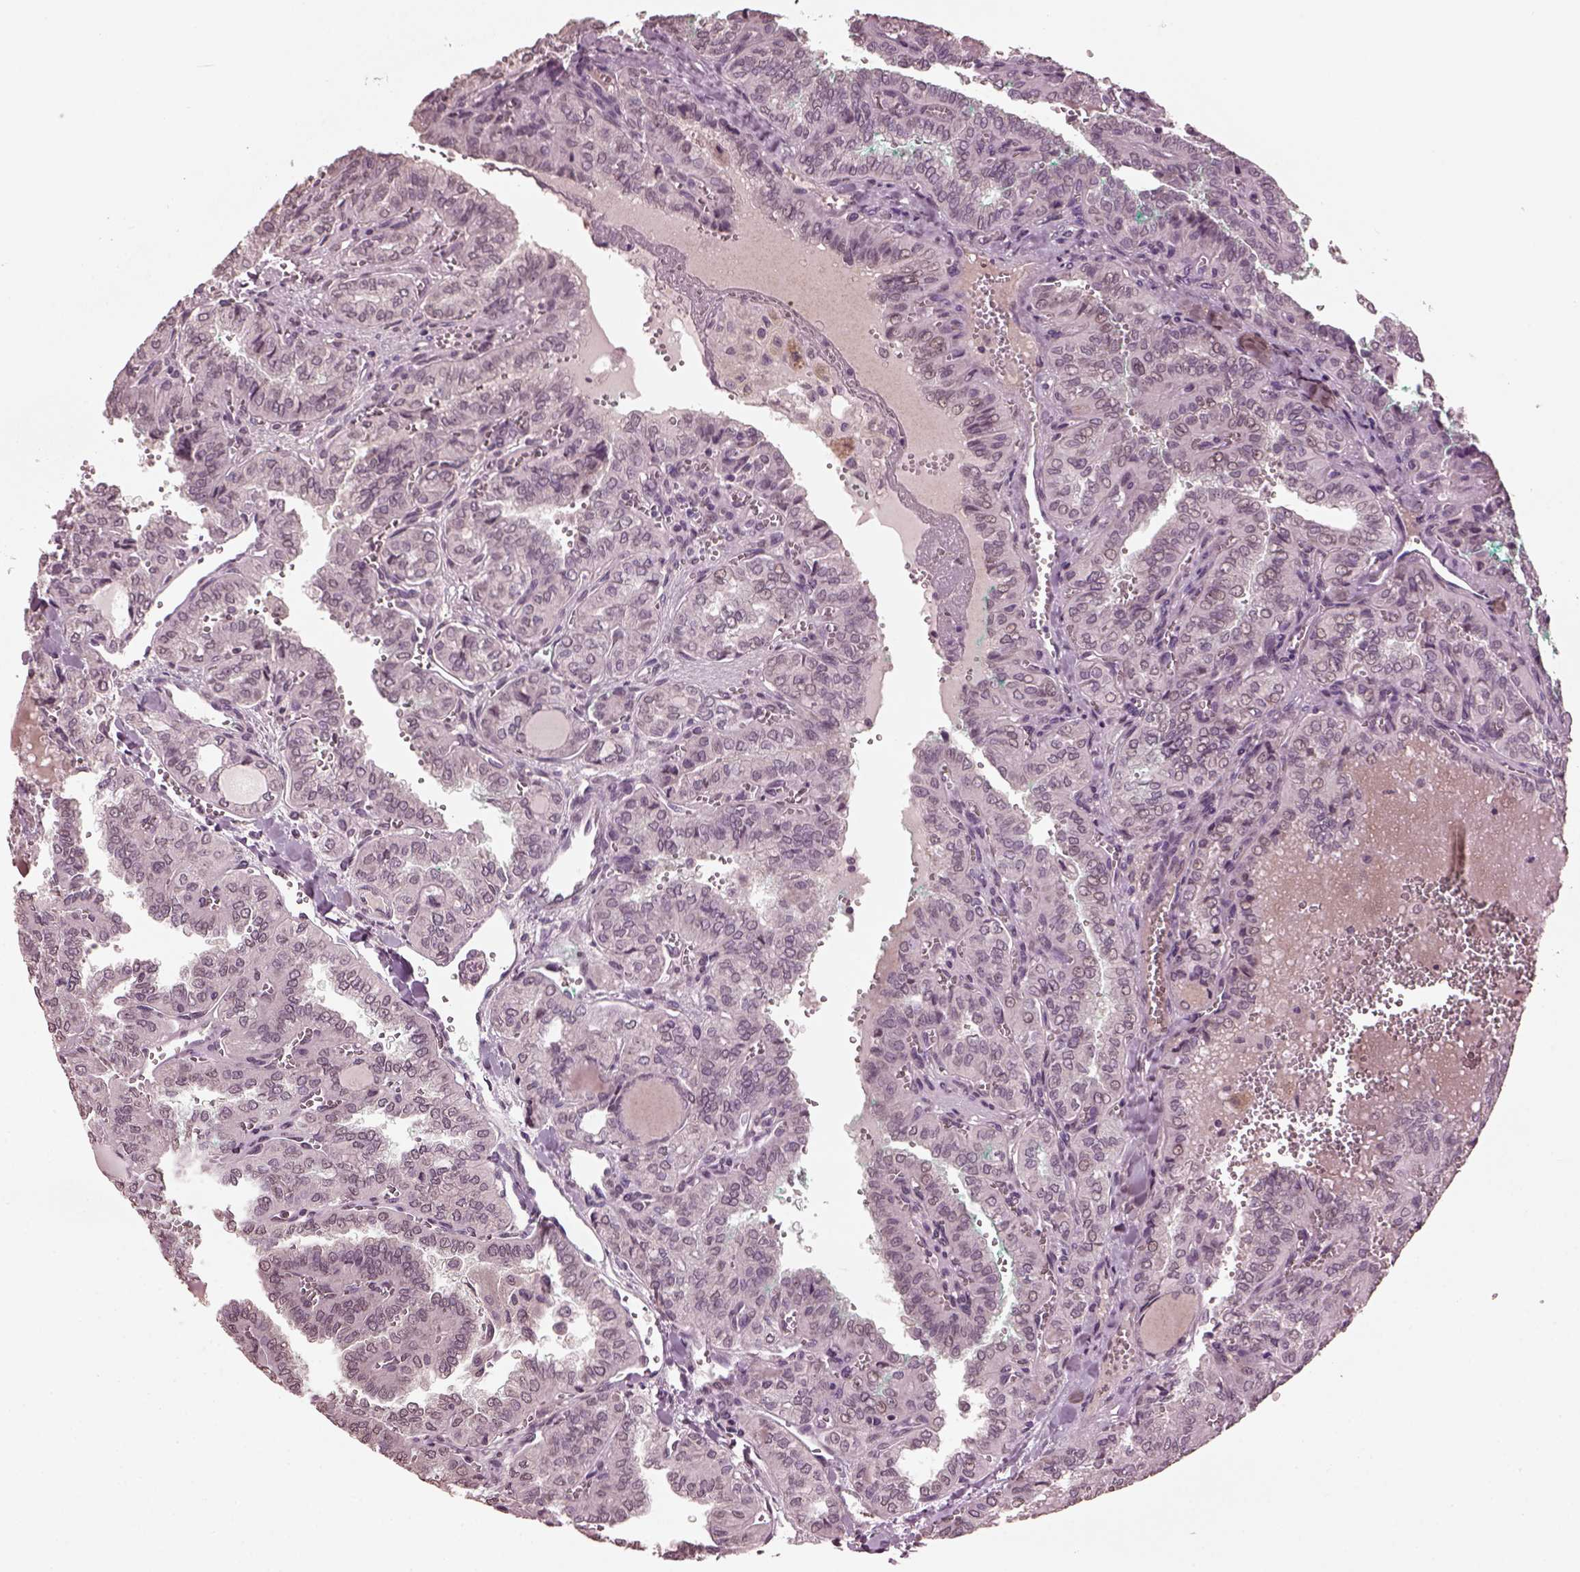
{"staining": {"intensity": "negative", "quantity": "none", "location": "none"}, "tissue": "thyroid cancer", "cell_type": "Tumor cells", "image_type": "cancer", "snomed": [{"axis": "morphology", "description": "Papillary adenocarcinoma, NOS"}, {"axis": "topography", "description": "Thyroid gland"}], "caption": "Thyroid cancer (papillary adenocarcinoma) stained for a protein using immunohistochemistry (IHC) displays no expression tumor cells.", "gene": "IL18RAP", "patient": {"sex": "female", "age": 41}}